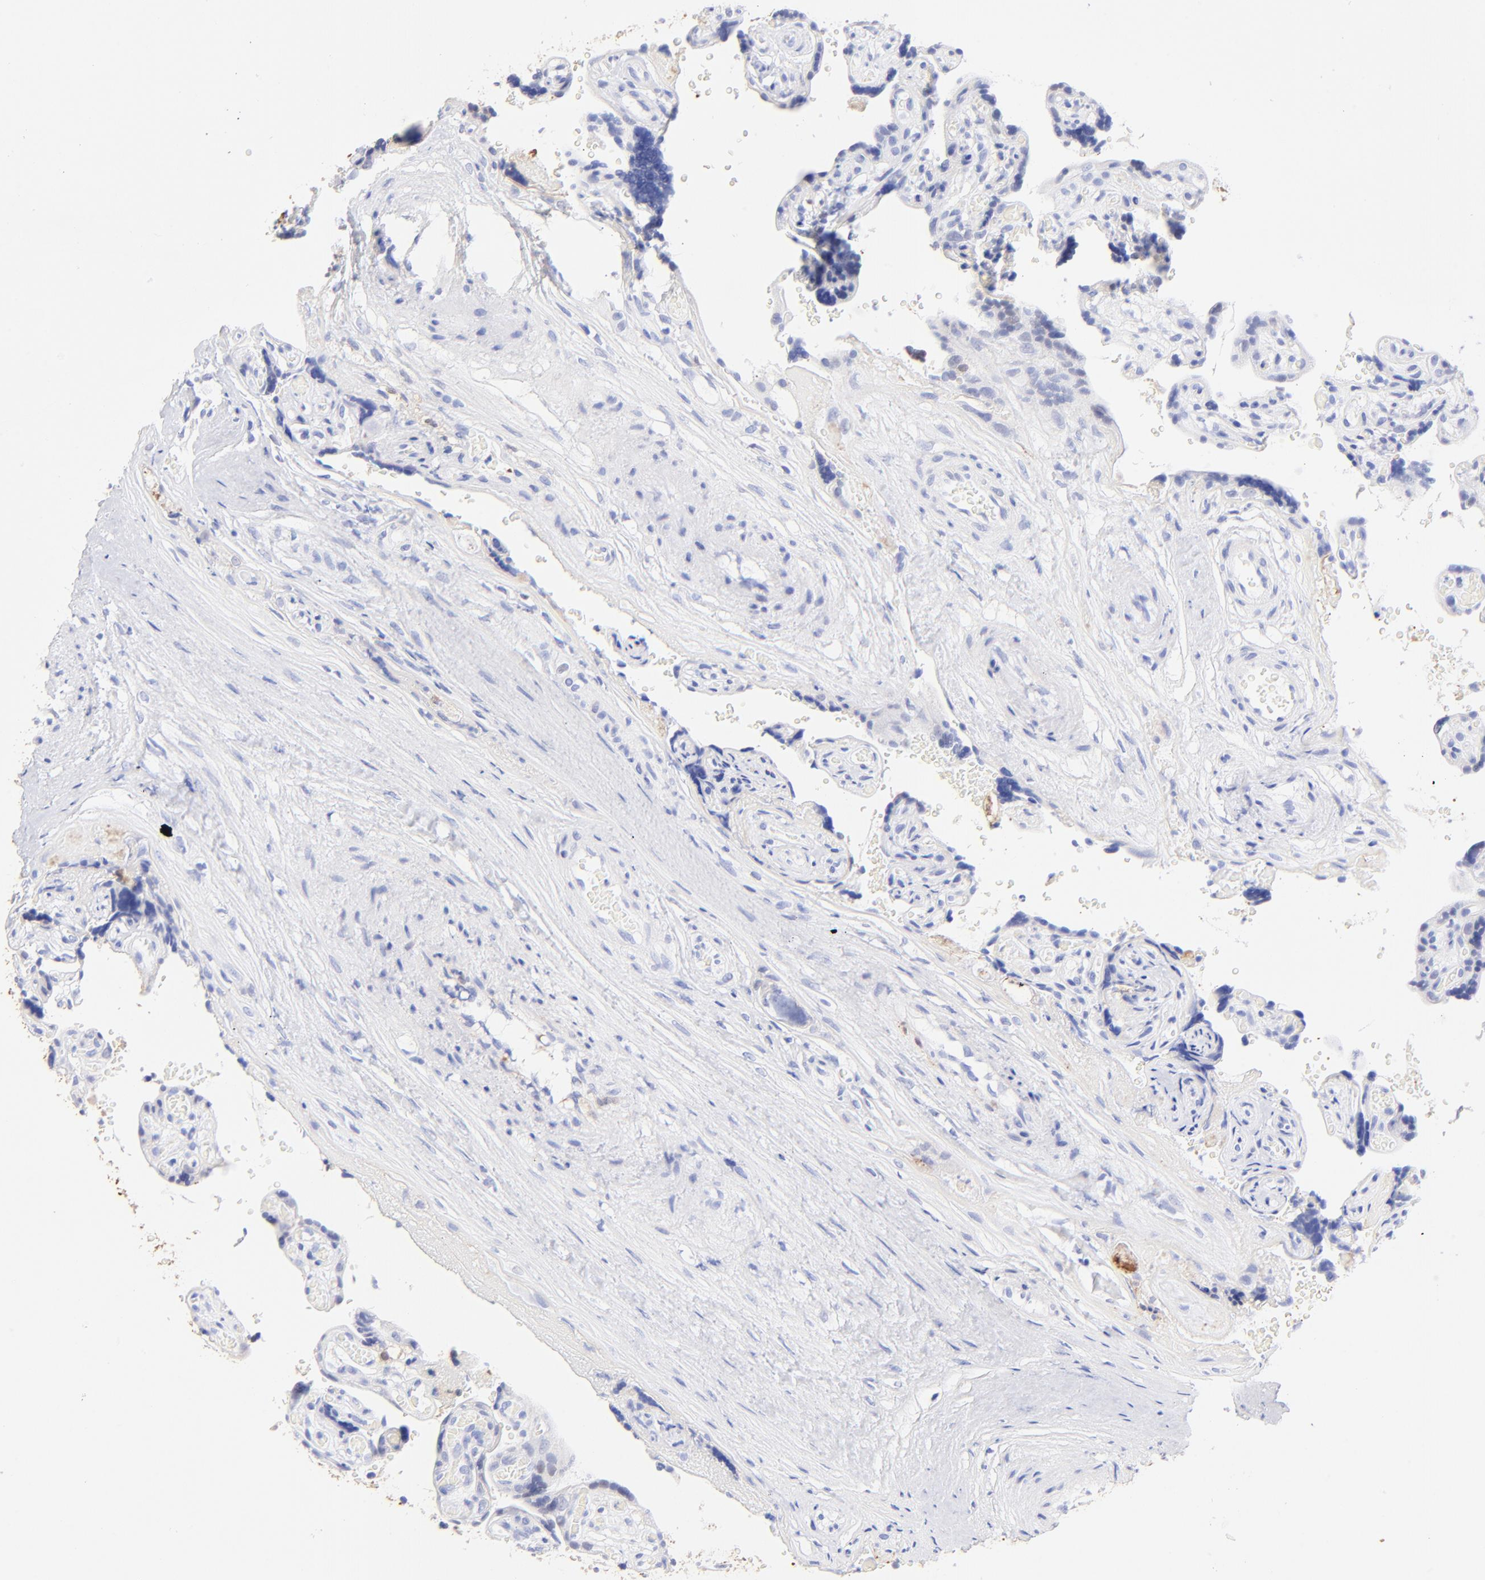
{"staining": {"intensity": "weak", "quantity": ">75%", "location": "cytoplasmic/membranous"}, "tissue": "placenta", "cell_type": "Decidual cells", "image_type": "normal", "snomed": [{"axis": "morphology", "description": "Normal tissue, NOS"}, {"axis": "topography", "description": "Placenta"}], "caption": "This image shows immunohistochemistry (IHC) staining of normal placenta, with low weak cytoplasmic/membranous positivity in approximately >75% of decidual cells.", "gene": "ALDH1A1", "patient": {"sex": "female", "age": 30}}